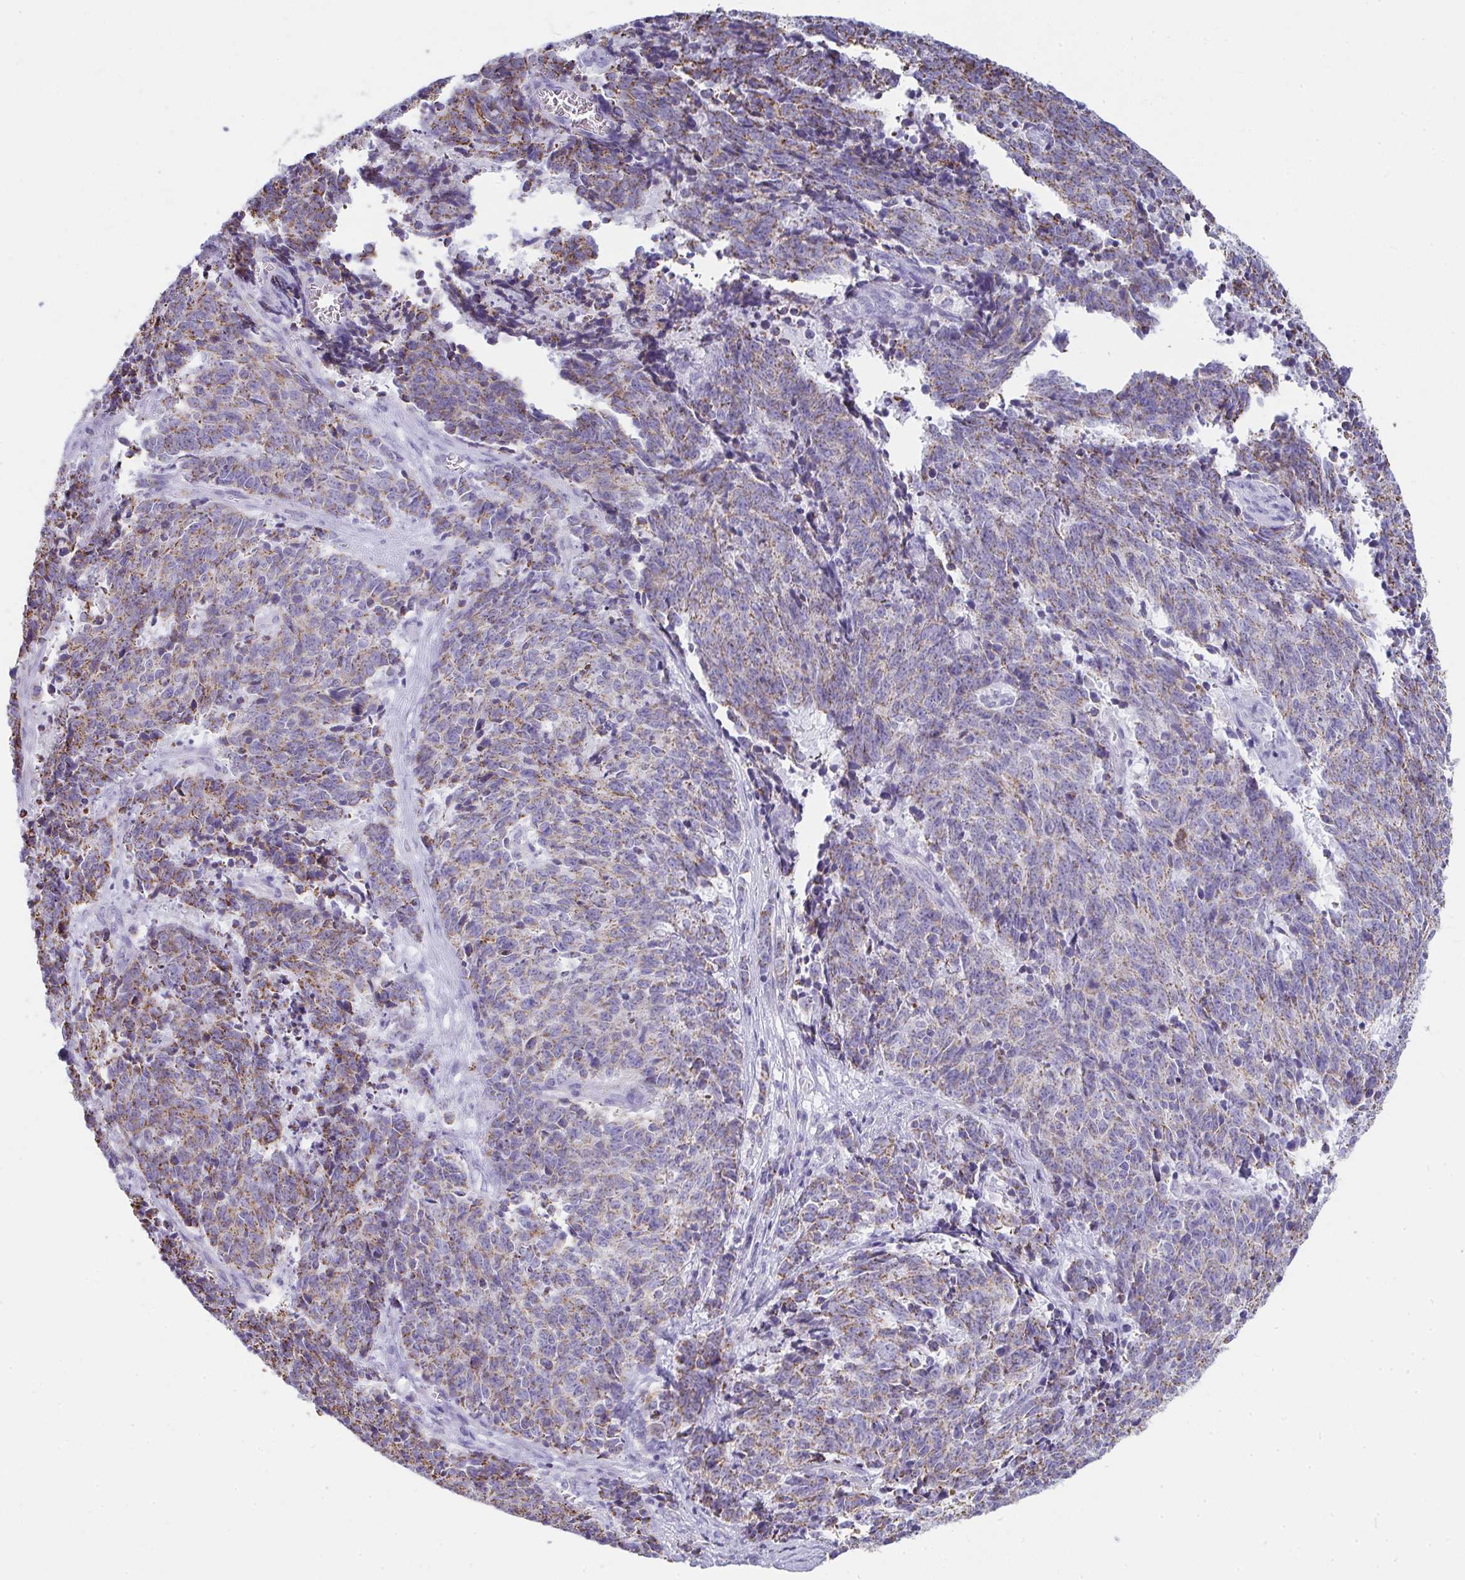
{"staining": {"intensity": "moderate", "quantity": "25%-75%", "location": "cytoplasmic/membranous"}, "tissue": "cervical cancer", "cell_type": "Tumor cells", "image_type": "cancer", "snomed": [{"axis": "morphology", "description": "Squamous cell carcinoma, NOS"}, {"axis": "topography", "description": "Cervix"}], "caption": "Moderate cytoplasmic/membranous expression is present in approximately 25%-75% of tumor cells in cervical cancer (squamous cell carcinoma). The protein is stained brown, and the nuclei are stained in blue (DAB IHC with brightfield microscopy, high magnification).", "gene": "SLC6A1", "patient": {"sex": "female", "age": 29}}